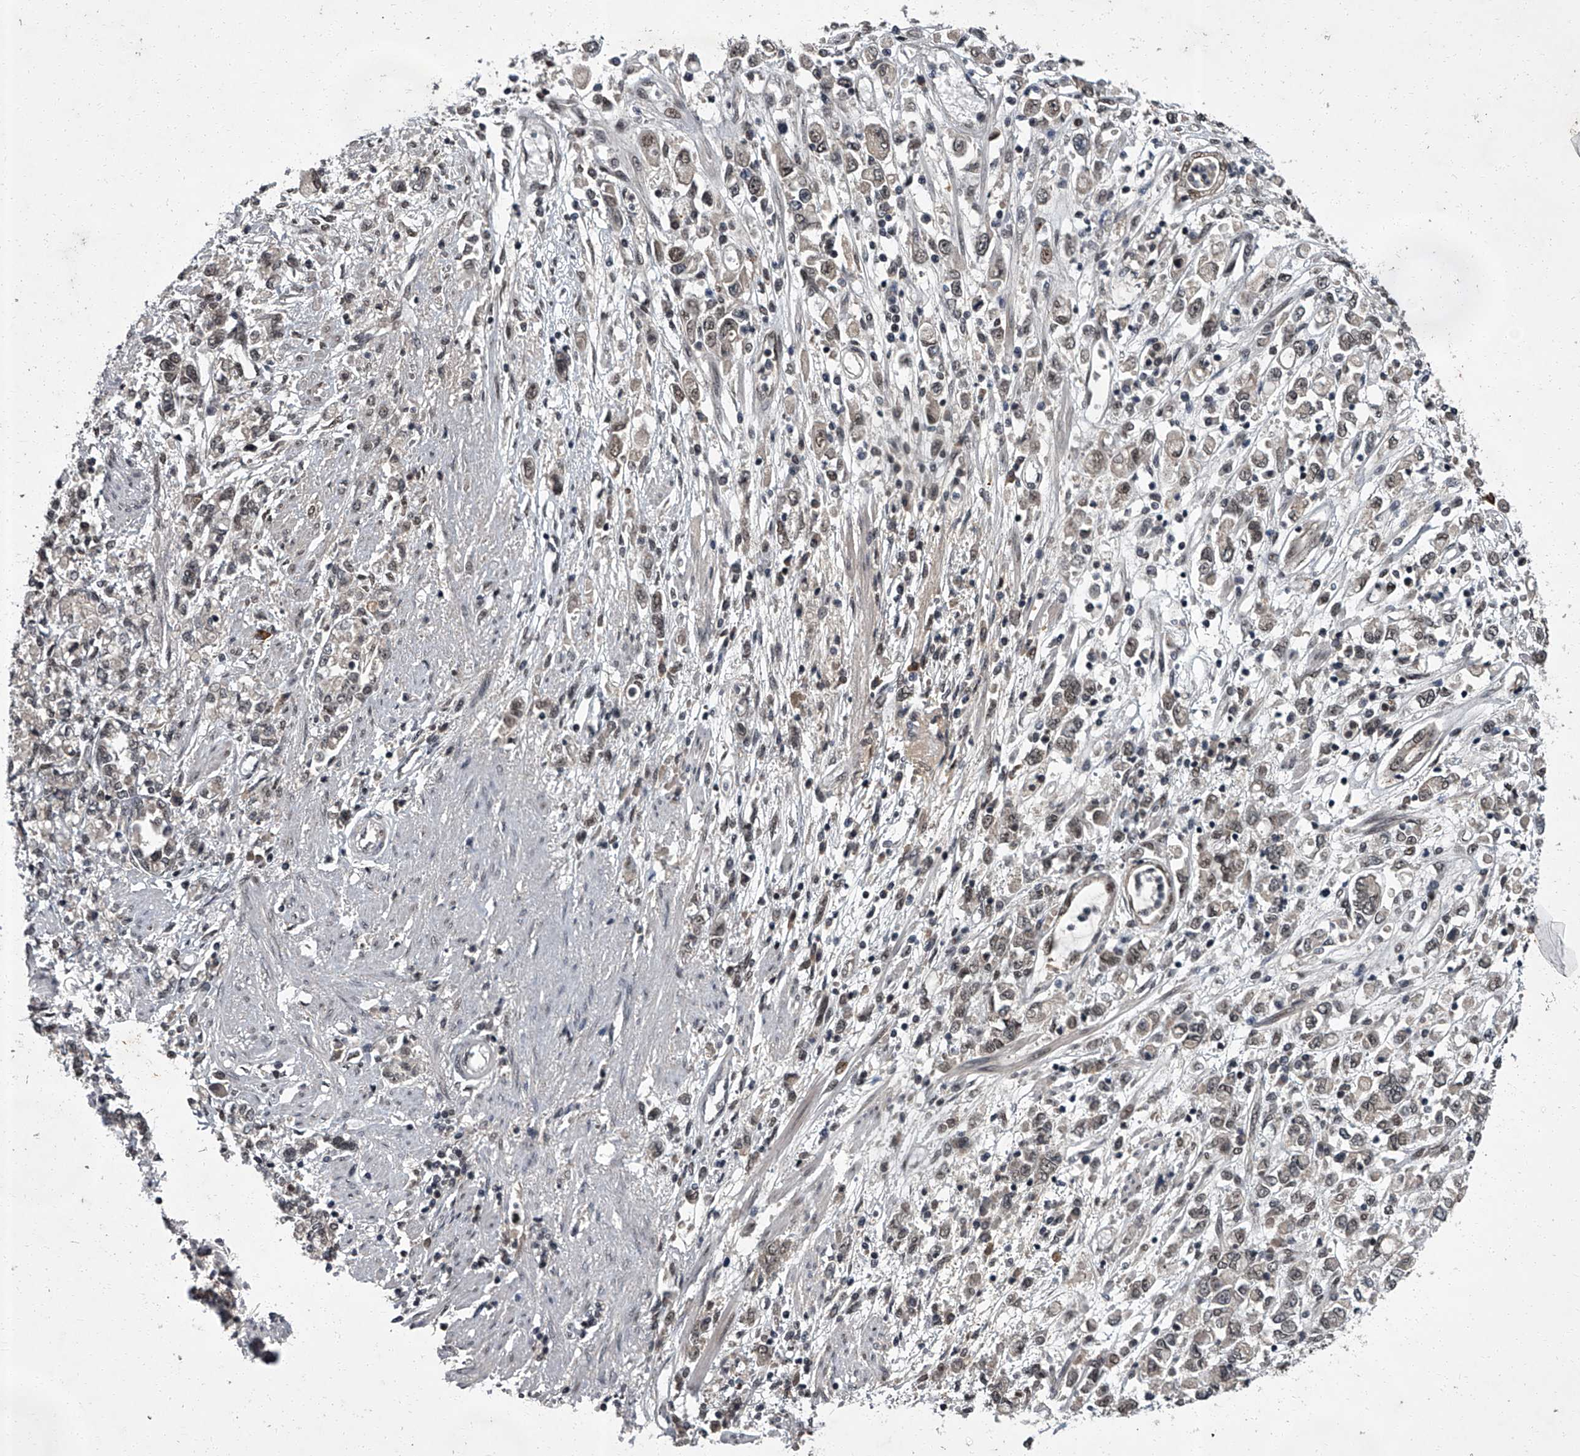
{"staining": {"intensity": "weak", "quantity": ">75%", "location": "nuclear"}, "tissue": "stomach cancer", "cell_type": "Tumor cells", "image_type": "cancer", "snomed": [{"axis": "morphology", "description": "Adenocarcinoma, NOS"}, {"axis": "topography", "description": "Stomach"}], "caption": "A brown stain labels weak nuclear positivity of a protein in human stomach cancer (adenocarcinoma) tumor cells.", "gene": "ZNF518B", "patient": {"sex": "female", "age": 76}}